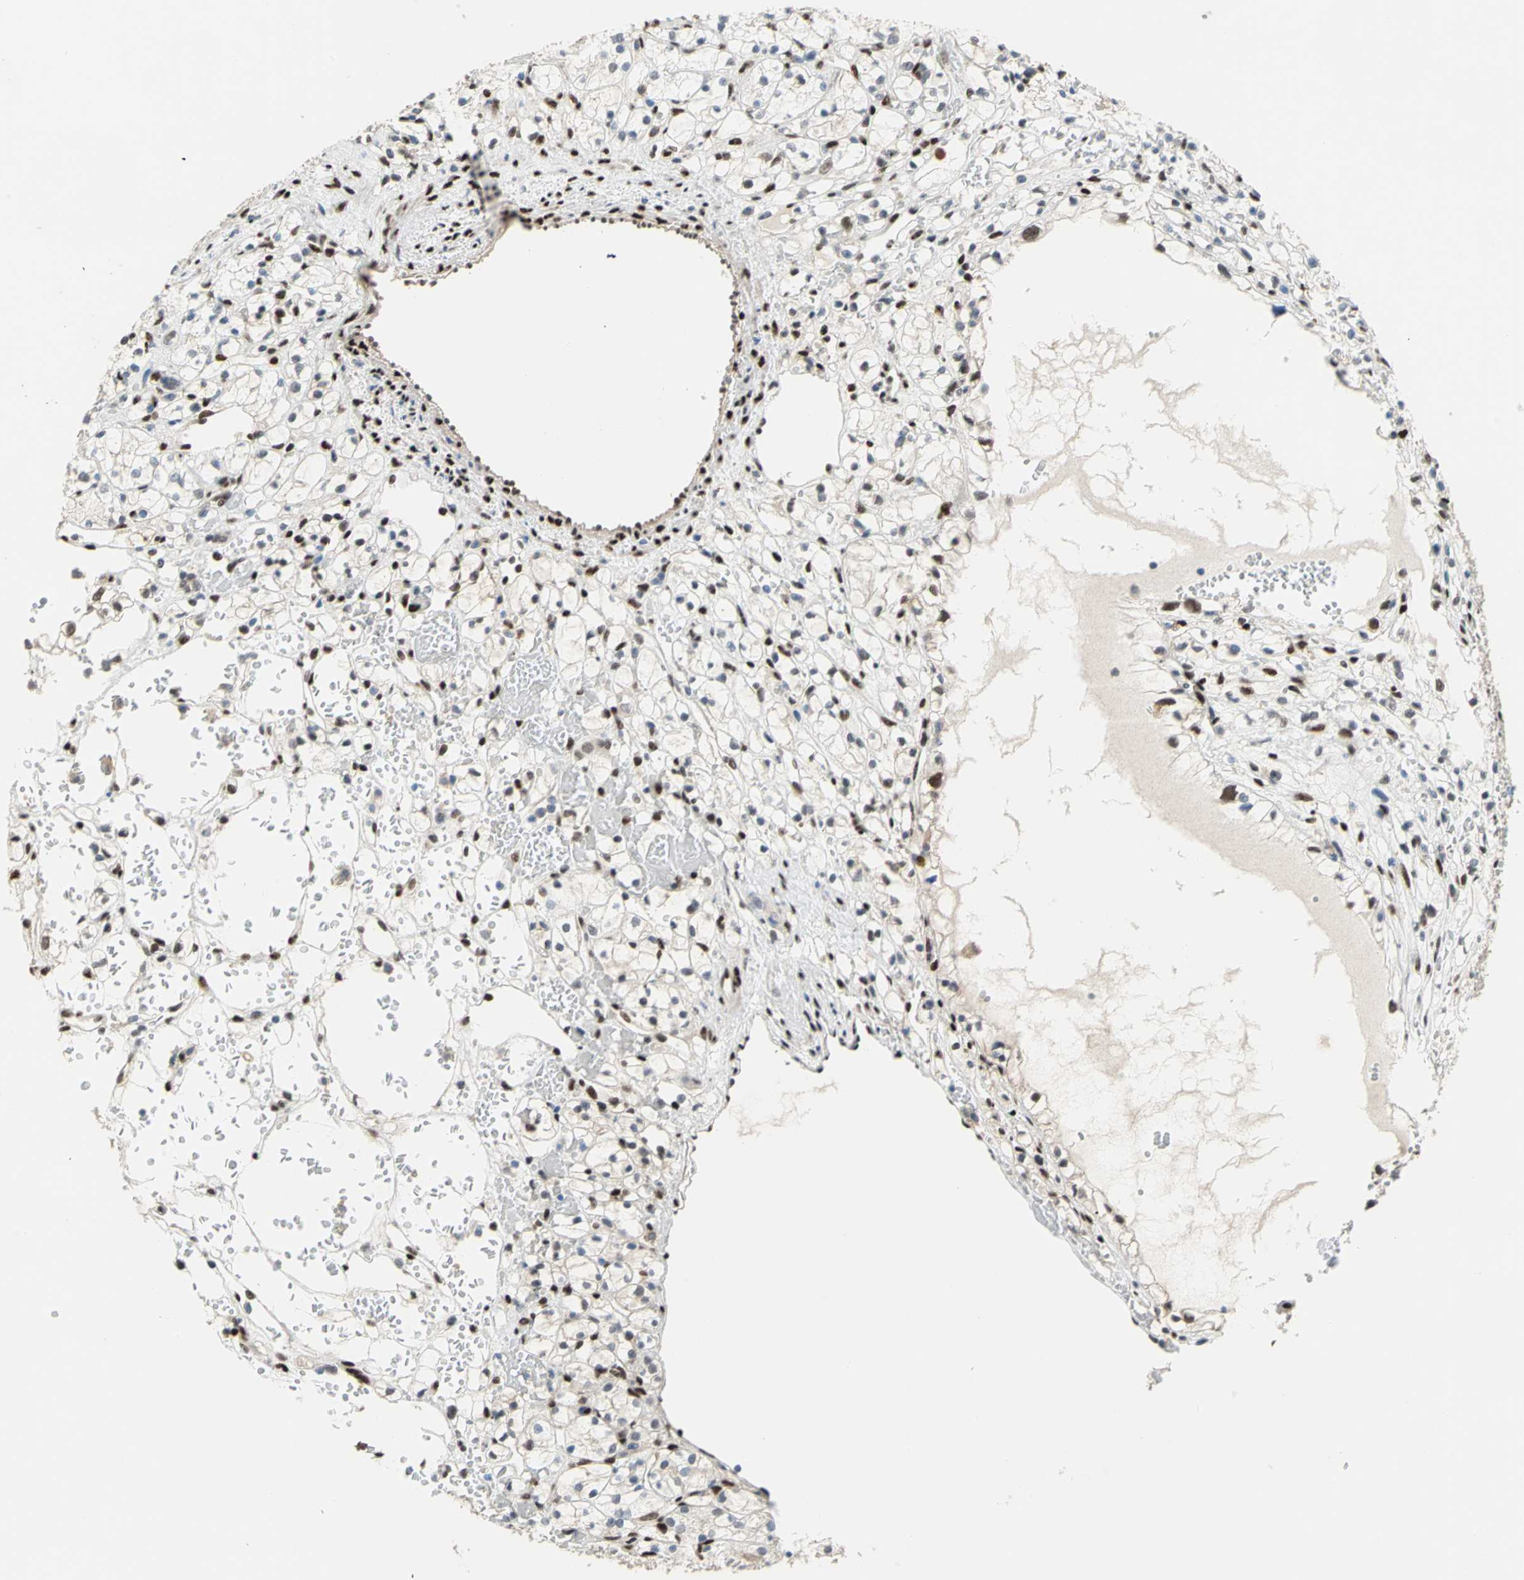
{"staining": {"intensity": "moderate", "quantity": "25%-75%", "location": "nuclear"}, "tissue": "renal cancer", "cell_type": "Tumor cells", "image_type": "cancer", "snomed": [{"axis": "morphology", "description": "Adenocarcinoma, NOS"}, {"axis": "topography", "description": "Kidney"}], "caption": "Protein expression analysis of human renal adenocarcinoma reveals moderate nuclear staining in about 25%-75% of tumor cells.", "gene": "RBFOX2", "patient": {"sex": "female", "age": 60}}